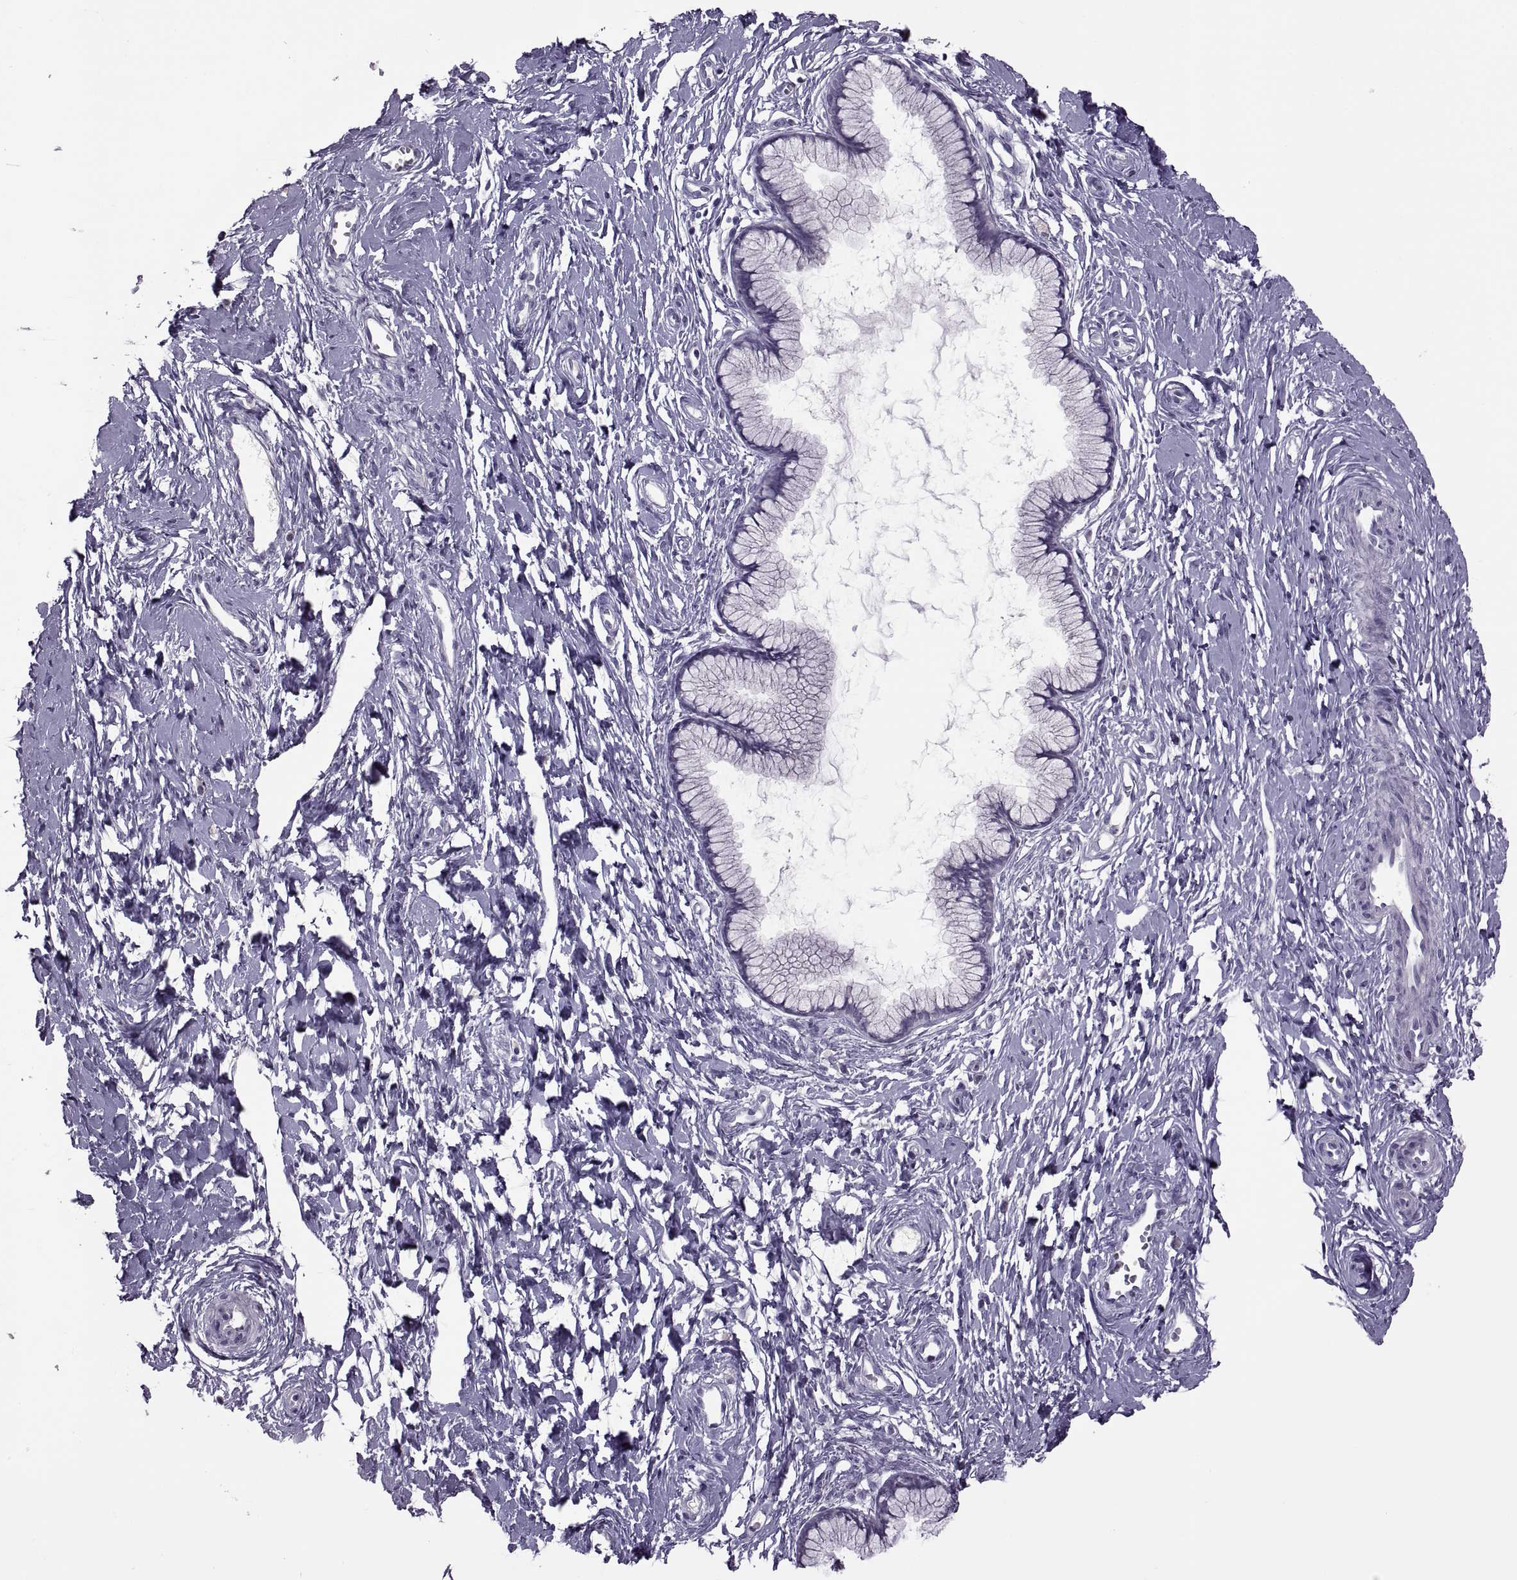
{"staining": {"intensity": "negative", "quantity": "none", "location": "none"}, "tissue": "cervix", "cell_type": "Glandular cells", "image_type": "normal", "snomed": [{"axis": "morphology", "description": "Normal tissue, NOS"}, {"axis": "topography", "description": "Cervix"}], "caption": "Glandular cells are negative for protein expression in unremarkable human cervix. (DAB immunohistochemistry (IHC) with hematoxylin counter stain).", "gene": "RSPH6A", "patient": {"sex": "female", "age": 40}}